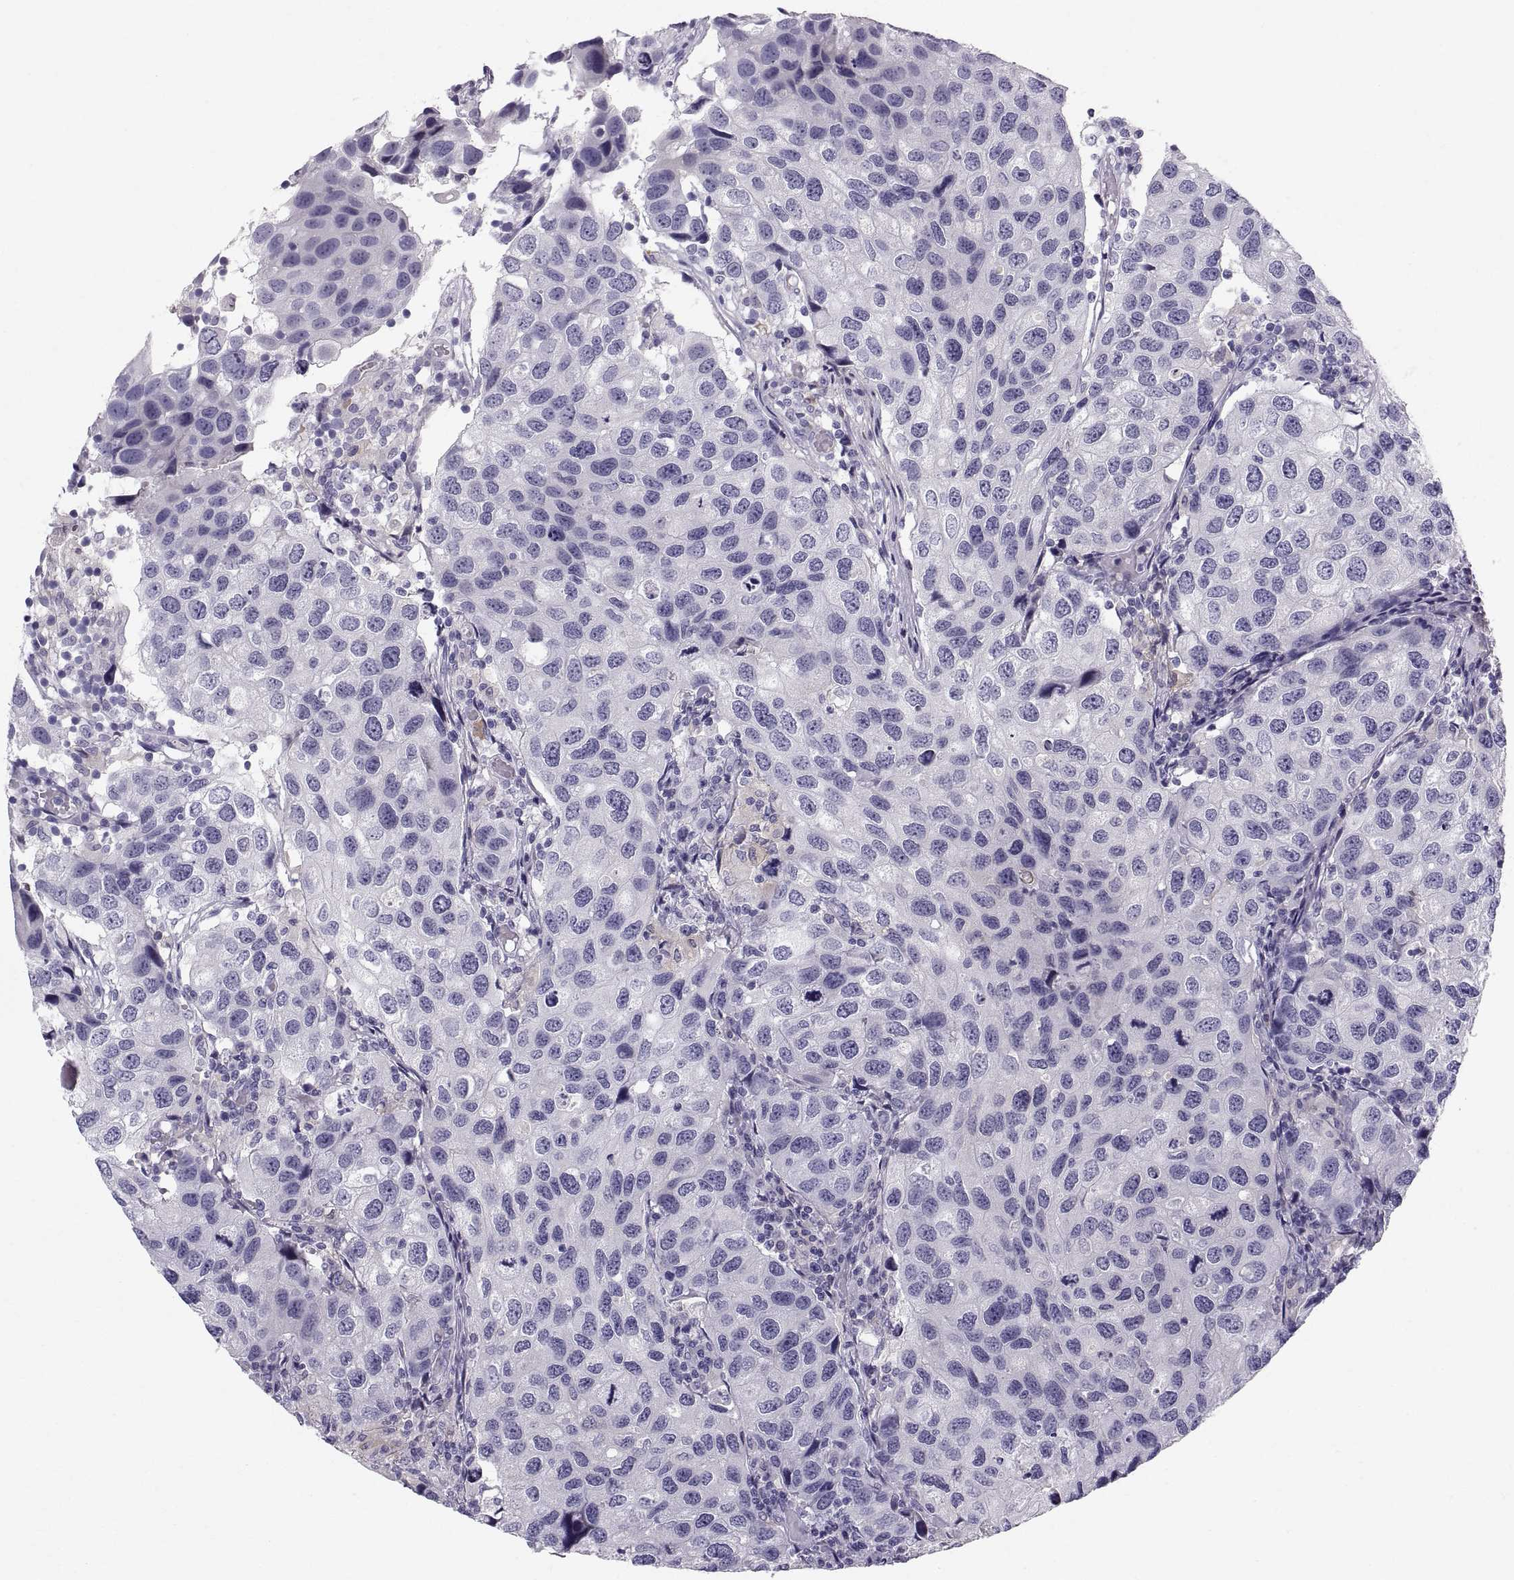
{"staining": {"intensity": "negative", "quantity": "none", "location": "none"}, "tissue": "urothelial cancer", "cell_type": "Tumor cells", "image_type": "cancer", "snomed": [{"axis": "morphology", "description": "Urothelial carcinoma, High grade"}, {"axis": "topography", "description": "Urinary bladder"}], "caption": "There is no significant positivity in tumor cells of urothelial cancer.", "gene": "SLC22A6", "patient": {"sex": "male", "age": 79}}